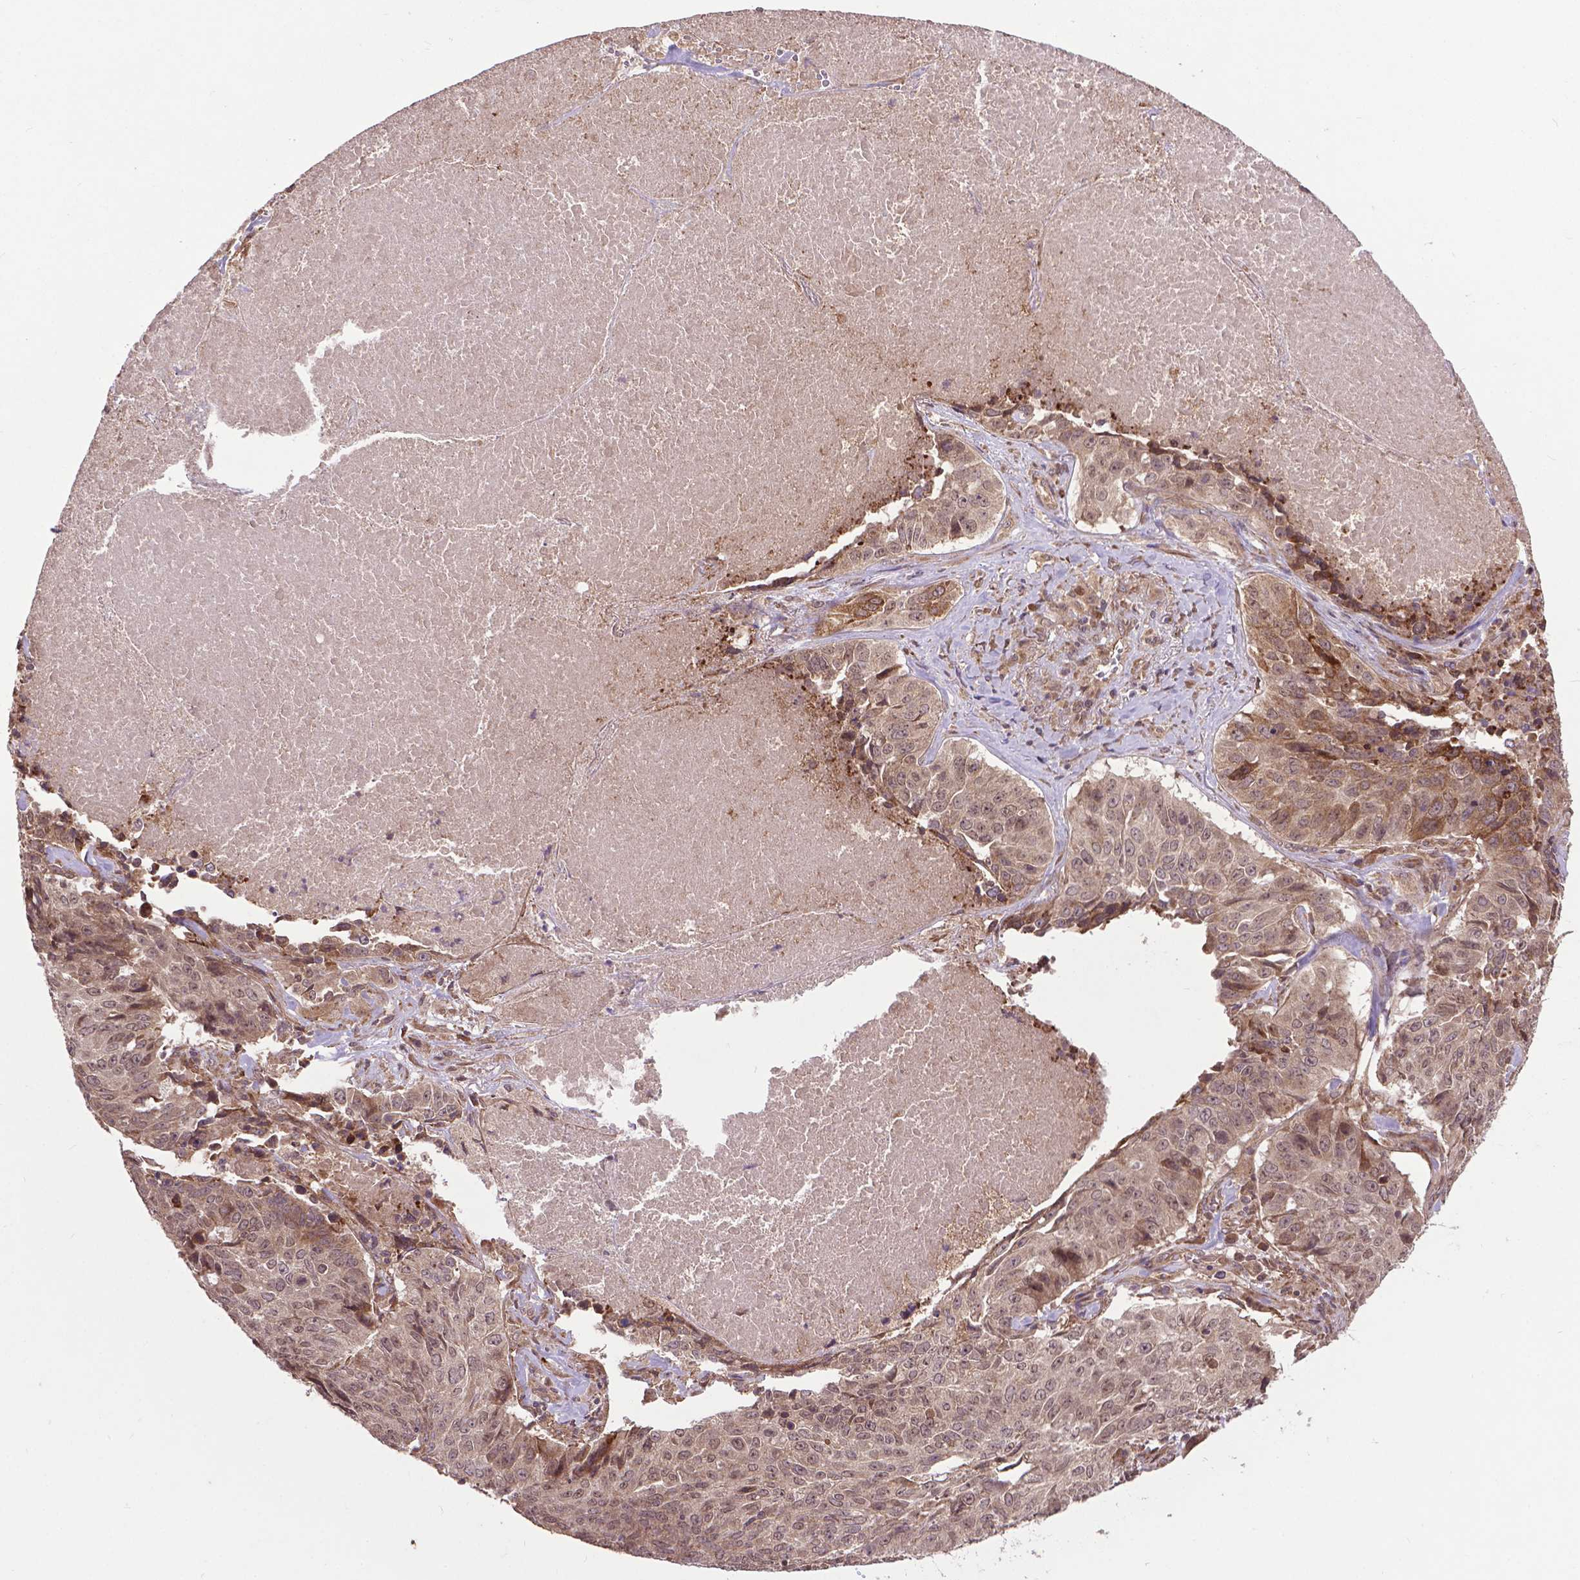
{"staining": {"intensity": "moderate", "quantity": ">75%", "location": "cytoplasmic/membranous"}, "tissue": "lung cancer", "cell_type": "Tumor cells", "image_type": "cancer", "snomed": [{"axis": "morphology", "description": "Normal tissue, NOS"}, {"axis": "morphology", "description": "Squamous cell carcinoma, NOS"}, {"axis": "topography", "description": "Bronchus"}, {"axis": "topography", "description": "Lung"}], "caption": "The micrograph demonstrates a brown stain indicating the presence of a protein in the cytoplasmic/membranous of tumor cells in lung cancer (squamous cell carcinoma).", "gene": "ZNF616", "patient": {"sex": "male", "age": 64}}